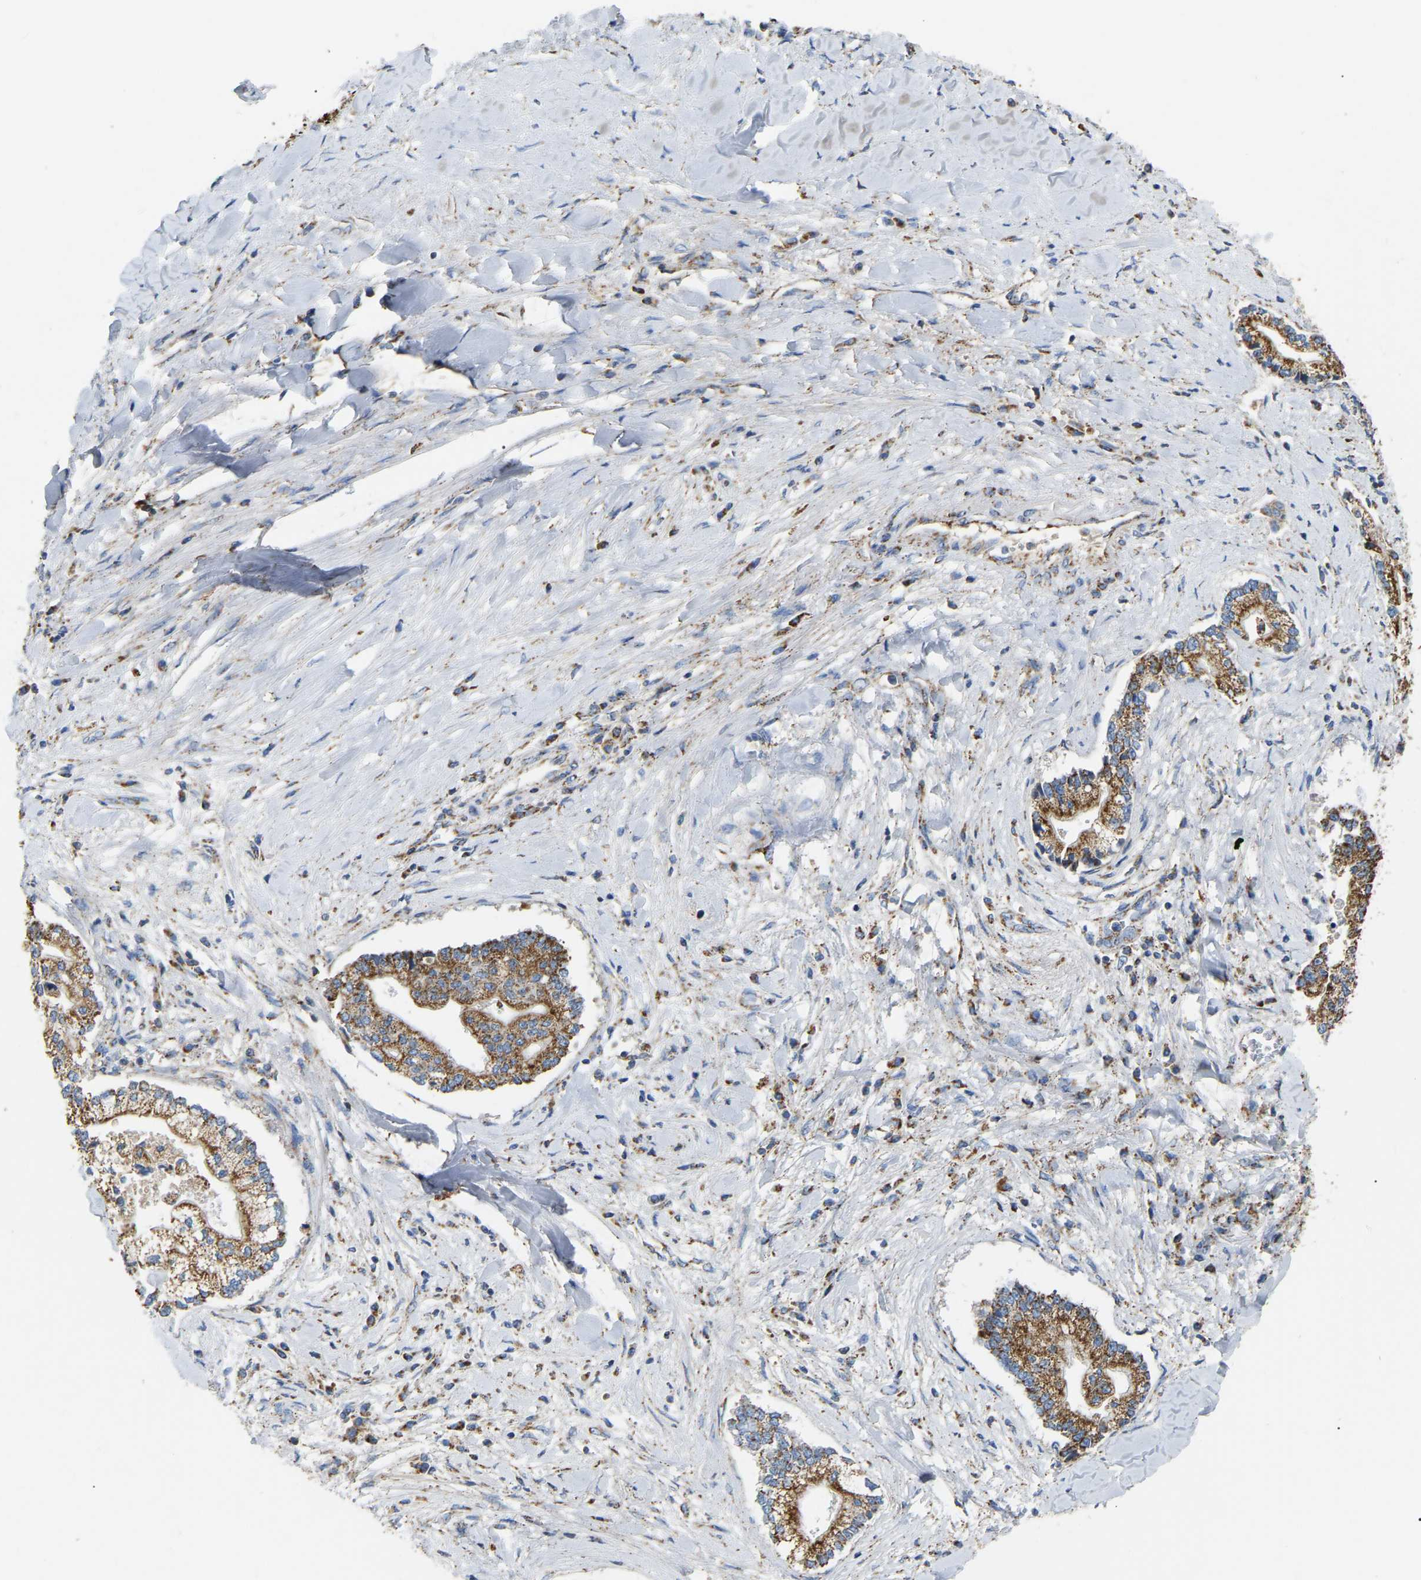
{"staining": {"intensity": "strong", "quantity": ">75%", "location": "cytoplasmic/membranous"}, "tissue": "liver cancer", "cell_type": "Tumor cells", "image_type": "cancer", "snomed": [{"axis": "morphology", "description": "Cholangiocarcinoma"}, {"axis": "topography", "description": "Liver"}], "caption": "Immunohistochemical staining of liver cancer (cholangiocarcinoma) displays strong cytoplasmic/membranous protein positivity in approximately >75% of tumor cells.", "gene": "HIBADH", "patient": {"sex": "male", "age": 50}}